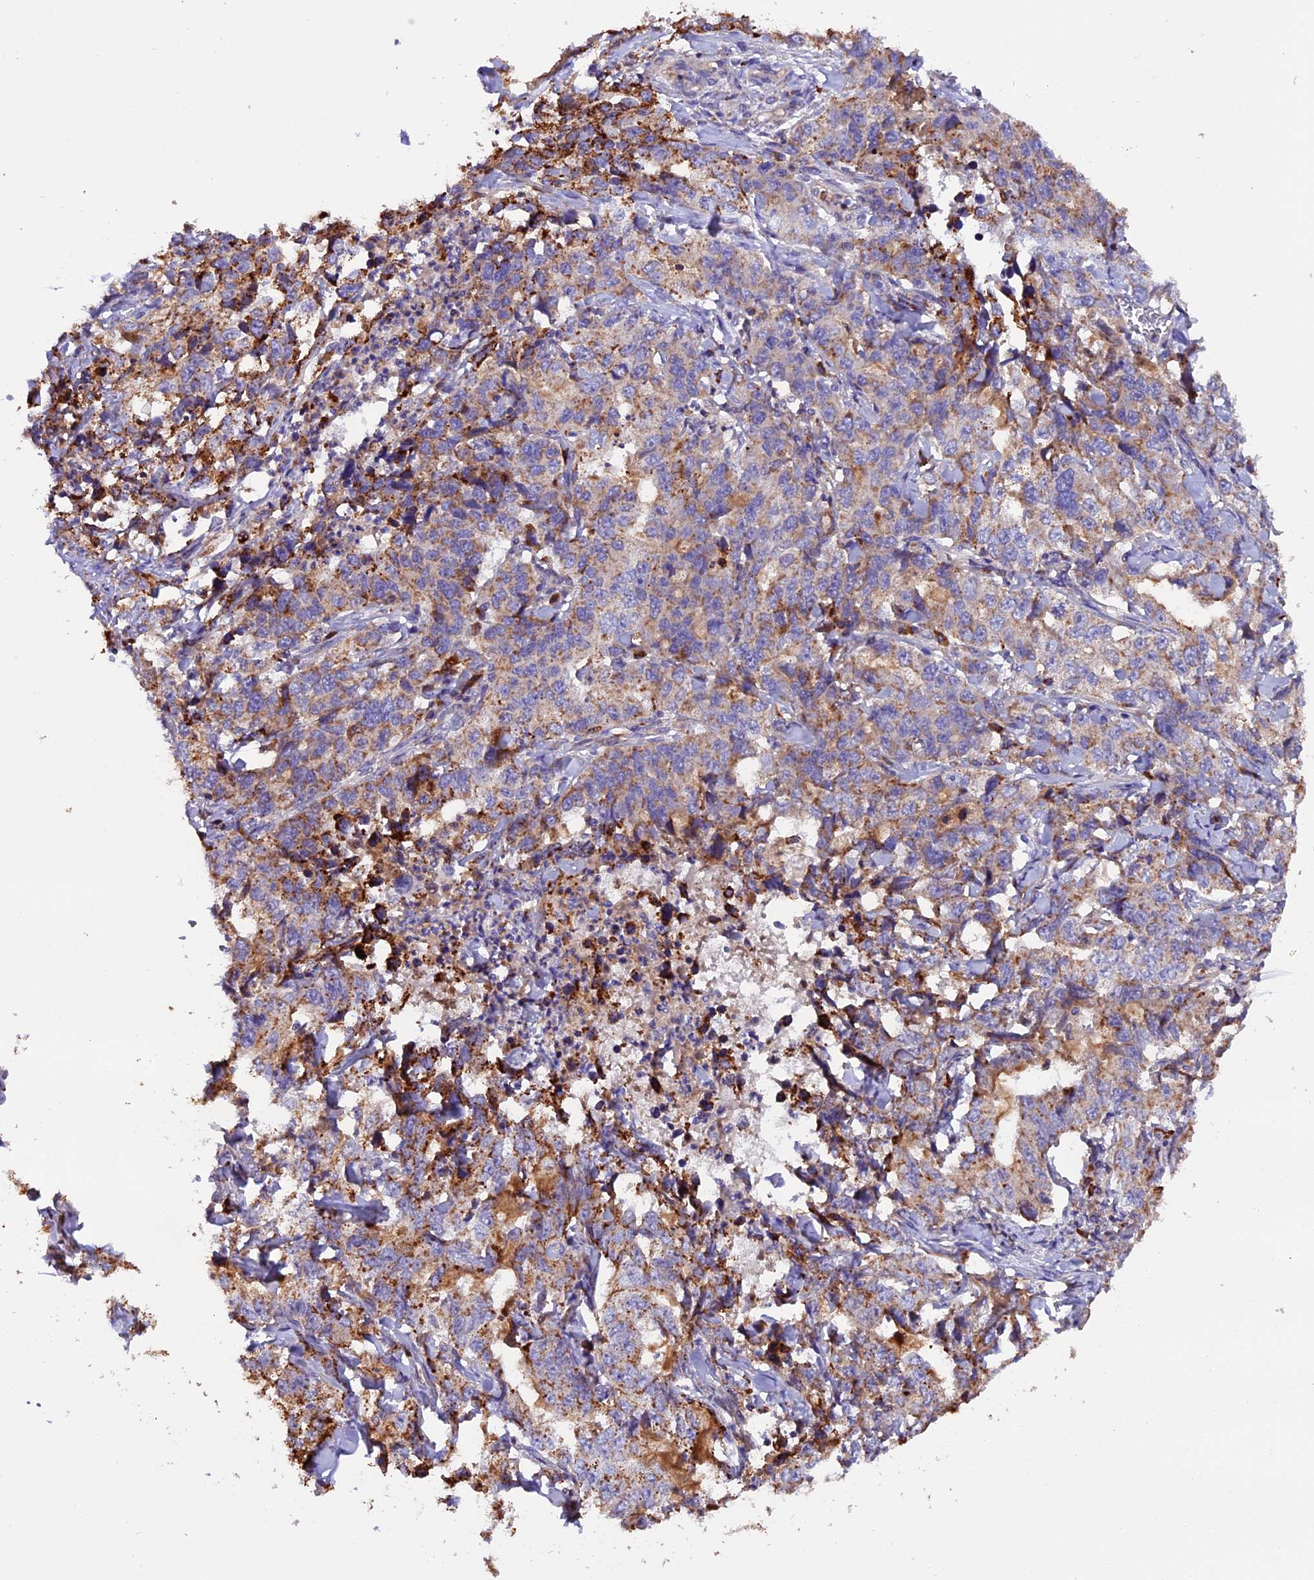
{"staining": {"intensity": "moderate", "quantity": ">75%", "location": "cytoplasmic/membranous"}, "tissue": "lung cancer", "cell_type": "Tumor cells", "image_type": "cancer", "snomed": [{"axis": "morphology", "description": "Adenocarcinoma, NOS"}, {"axis": "topography", "description": "Lung"}], "caption": "Protein expression analysis of human lung cancer (adenocarcinoma) reveals moderate cytoplasmic/membranous expression in about >75% of tumor cells. (Brightfield microscopy of DAB IHC at high magnification).", "gene": "METTL22", "patient": {"sex": "female", "age": 51}}